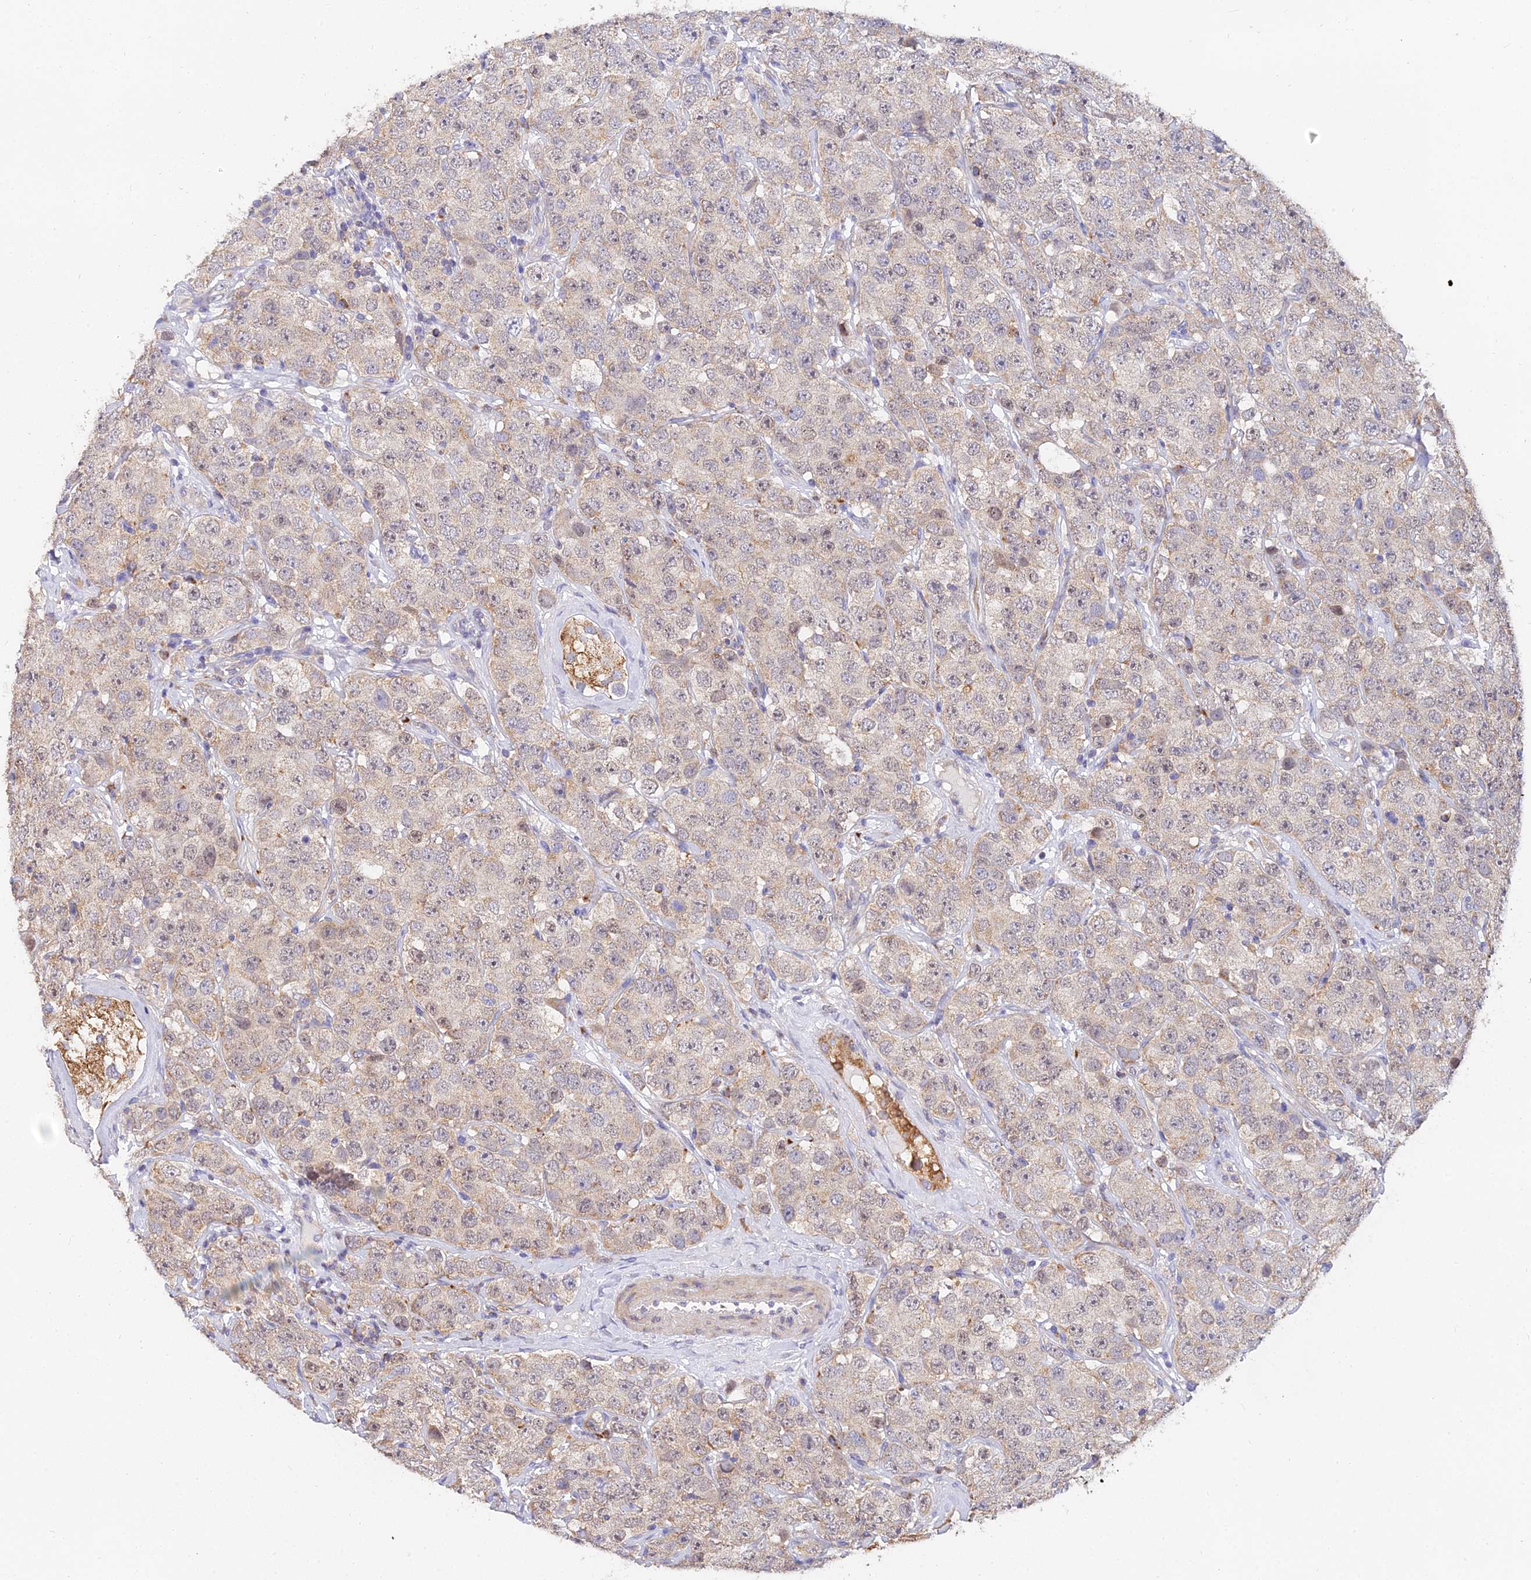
{"staining": {"intensity": "weak", "quantity": ">75%", "location": "cytoplasmic/membranous"}, "tissue": "testis cancer", "cell_type": "Tumor cells", "image_type": "cancer", "snomed": [{"axis": "morphology", "description": "Seminoma, NOS"}, {"axis": "topography", "description": "Testis"}], "caption": "Brown immunohistochemical staining in human testis cancer displays weak cytoplasmic/membranous positivity in approximately >75% of tumor cells.", "gene": "ARL8B", "patient": {"sex": "male", "age": 28}}